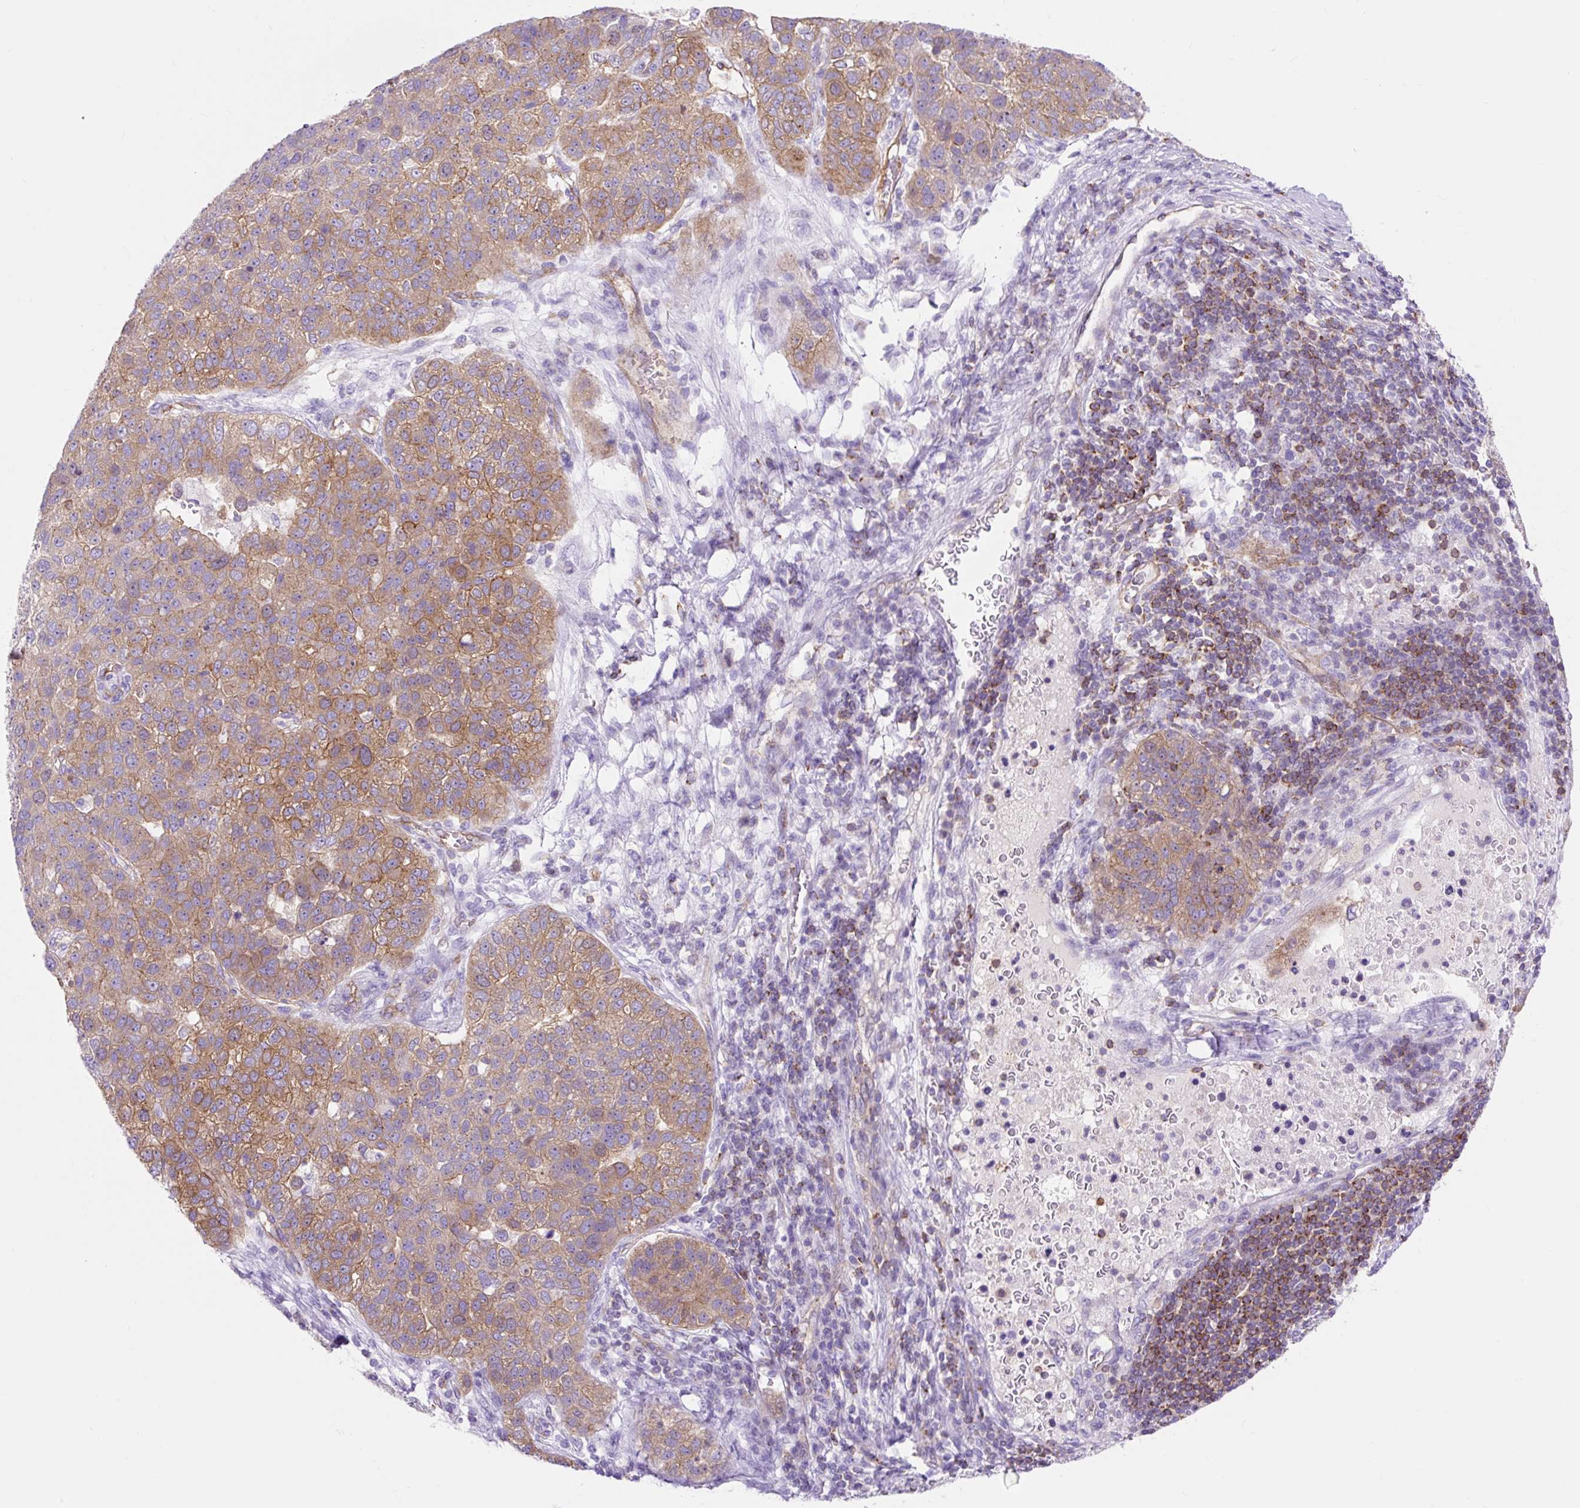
{"staining": {"intensity": "moderate", "quantity": ">75%", "location": "cytoplasmic/membranous"}, "tissue": "pancreatic cancer", "cell_type": "Tumor cells", "image_type": "cancer", "snomed": [{"axis": "morphology", "description": "Adenocarcinoma, NOS"}, {"axis": "topography", "description": "Pancreas"}], "caption": "IHC histopathology image of adenocarcinoma (pancreatic) stained for a protein (brown), which demonstrates medium levels of moderate cytoplasmic/membranous expression in approximately >75% of tumor cells.", "gene": "HIP1R", "patient": {"sex": "female", "age": 61}}